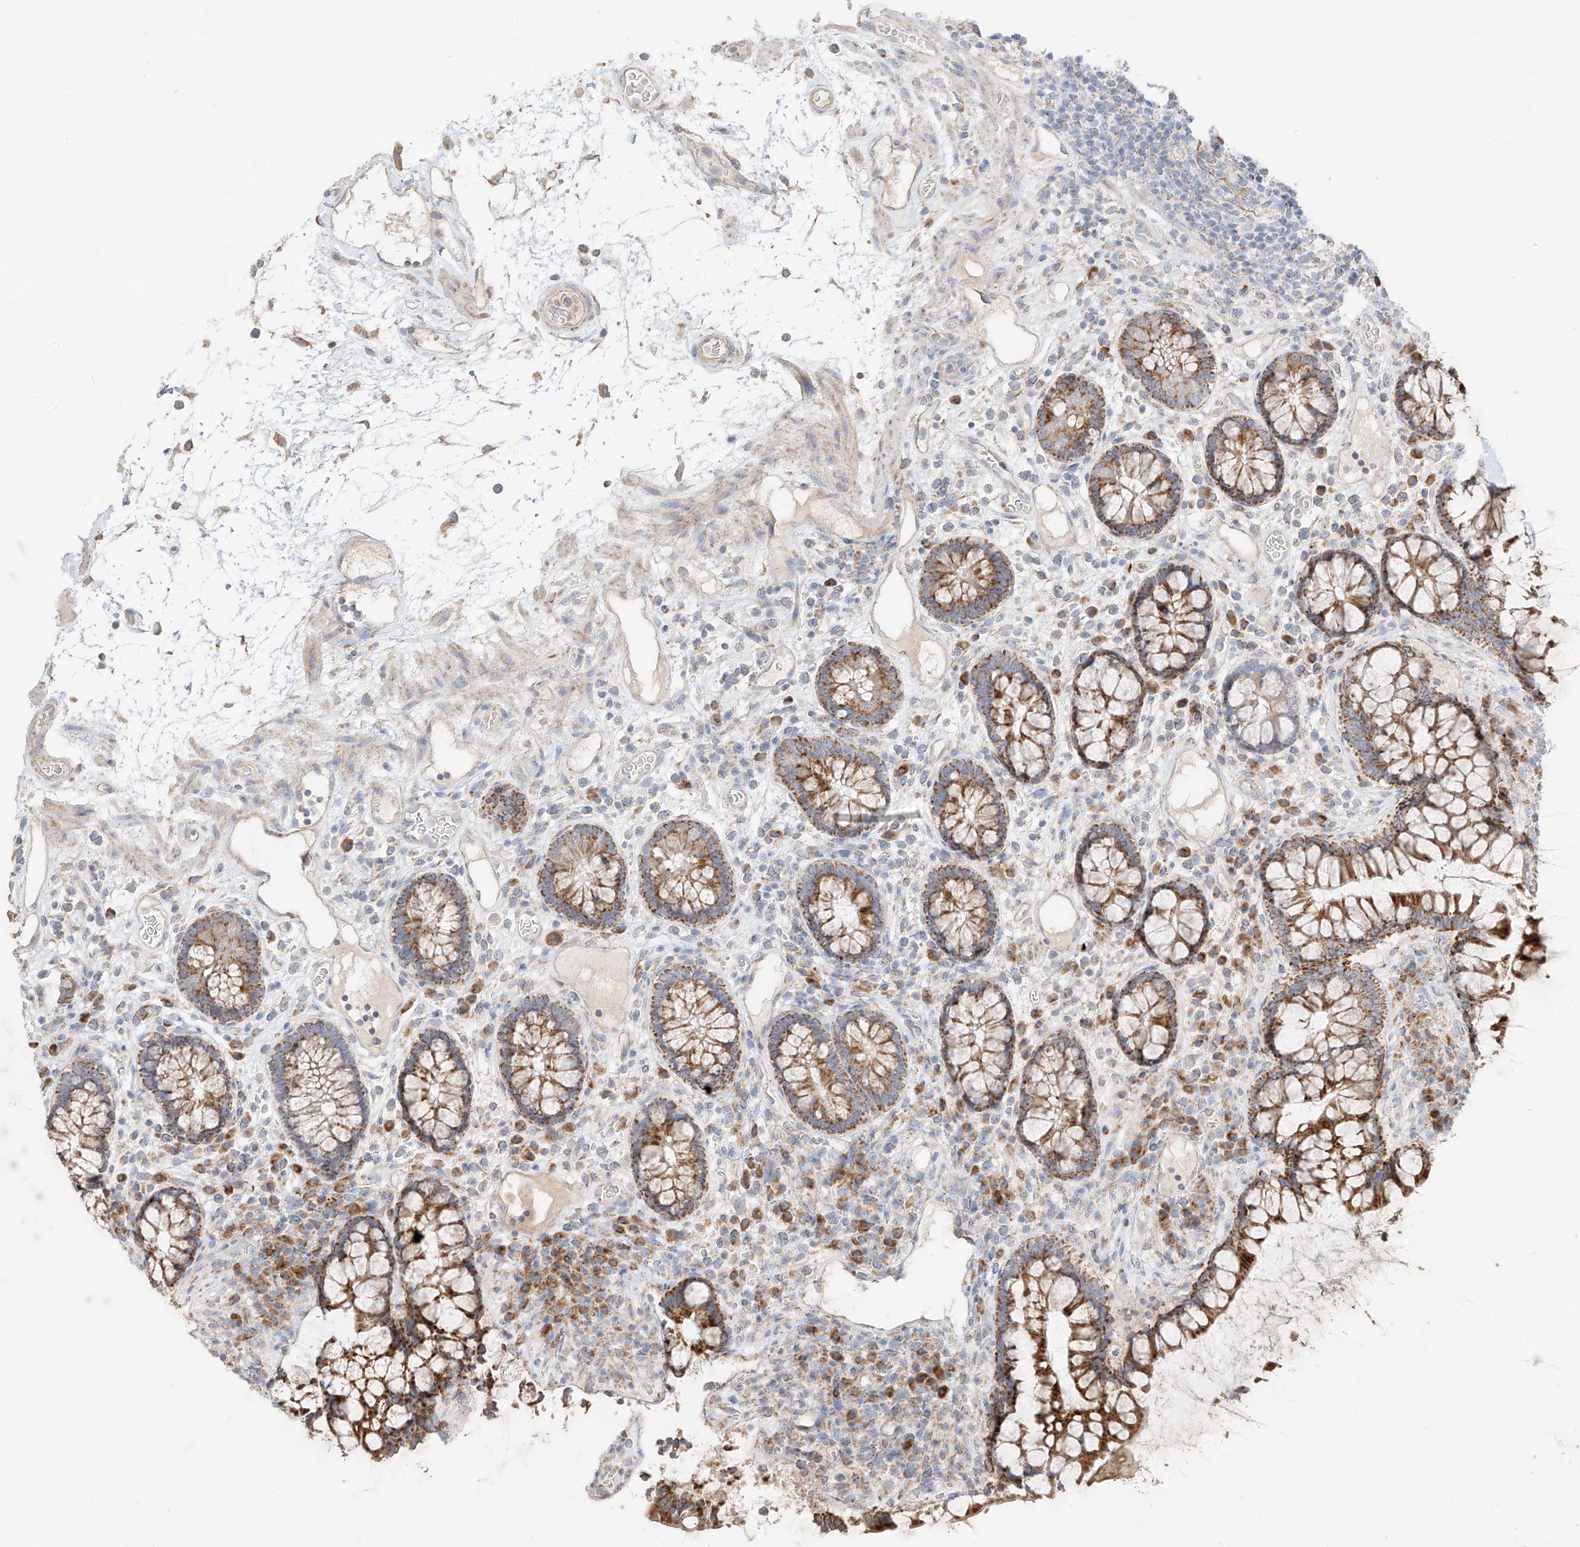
{"staining": {"intensity": "weak", "quantity": ">75%", "location": "cytoplasmic/membranous"}, "tissue": "colon", "cell_type": "Endothelial cells", "image_type": "normal", "snomed": [{"axis": "morphology", "description": "Normal tissue, NOS"}, {"axis": "topography", "description": "Colon"}], "caption": "Benign colon was stained to show a protein in brown. There is low levels of weak cytoplasmic/membranous expression in about >75% of endothelial cells. The staining was performed using DAB (3,3'-diaminobenzidine) to visualize the protein expression in brown, while the nuclei were stained in blue with hematoxylin (Magnification: 20x).", "gene": "COLGALT2", "patient": {"sex": "female", "age": 79}}